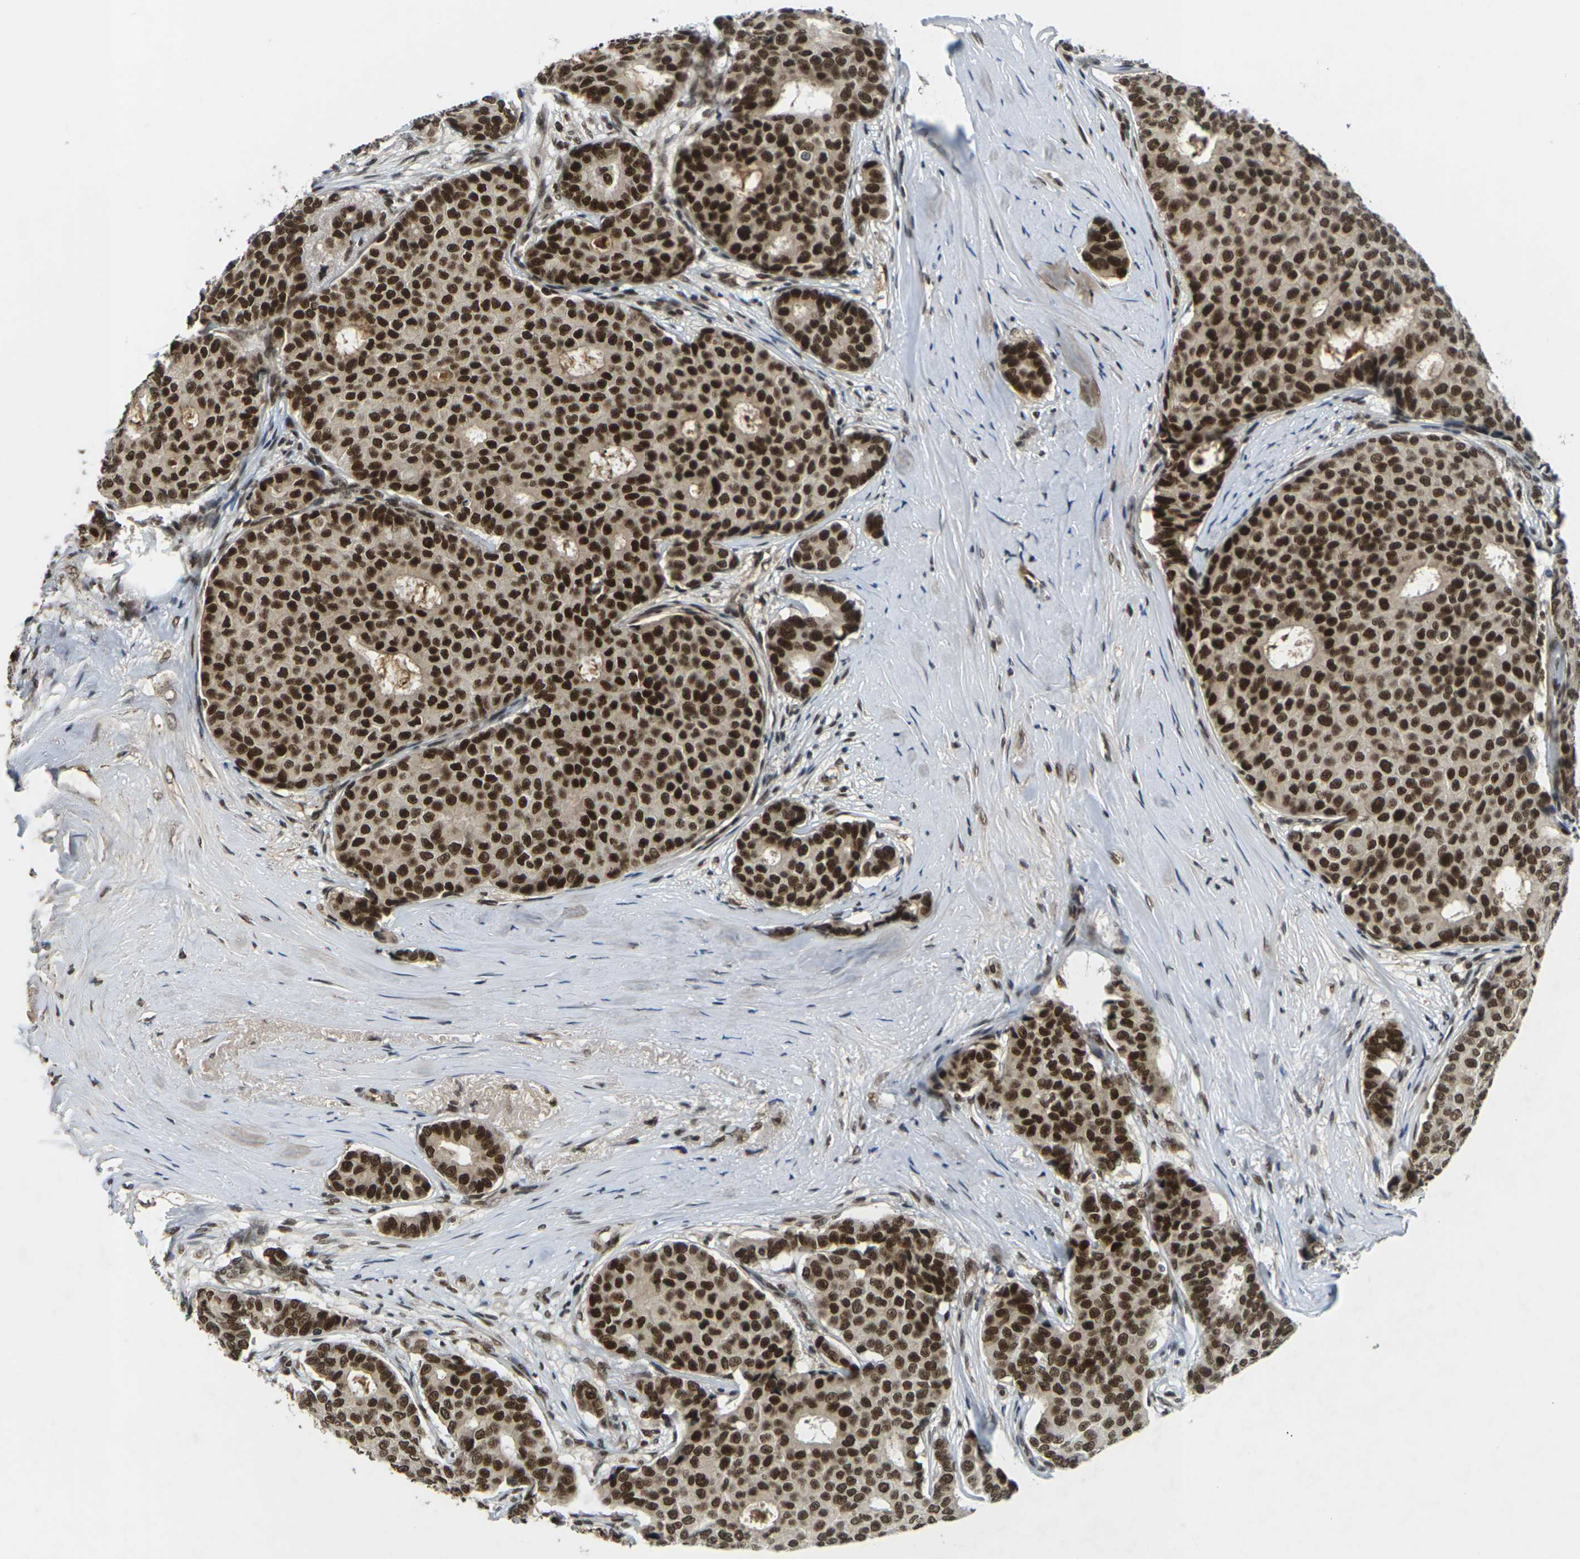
{"staining": {"intensity": "strong", "quantity": ">75%", "location": "cytoplasmic/membranous,nuclear"}, "tissue": "breast cancer", "cell_type": "Tumor cells", "image_type": "cancer", "snomed": [{"axis": "morphology", "description": "Duct carcinoma"}, {"axis": "topography", "description": "Breast"}], "caption": "The photomicrograph demonstrates immunohistochemical staining of breast intraductal carcinoma. There is strong cytoplasmic/membranous and nuclear expression is identified in approximately >75% of tumor cells. The staining is performed using DAB (3,3'-diaminobenzidine) brown chromogen to label protein expression. The nuclei are counter-stained blue using hematoxylin.", "gene": "NELFA", "patient": {"sex": "female", "age": 75}}